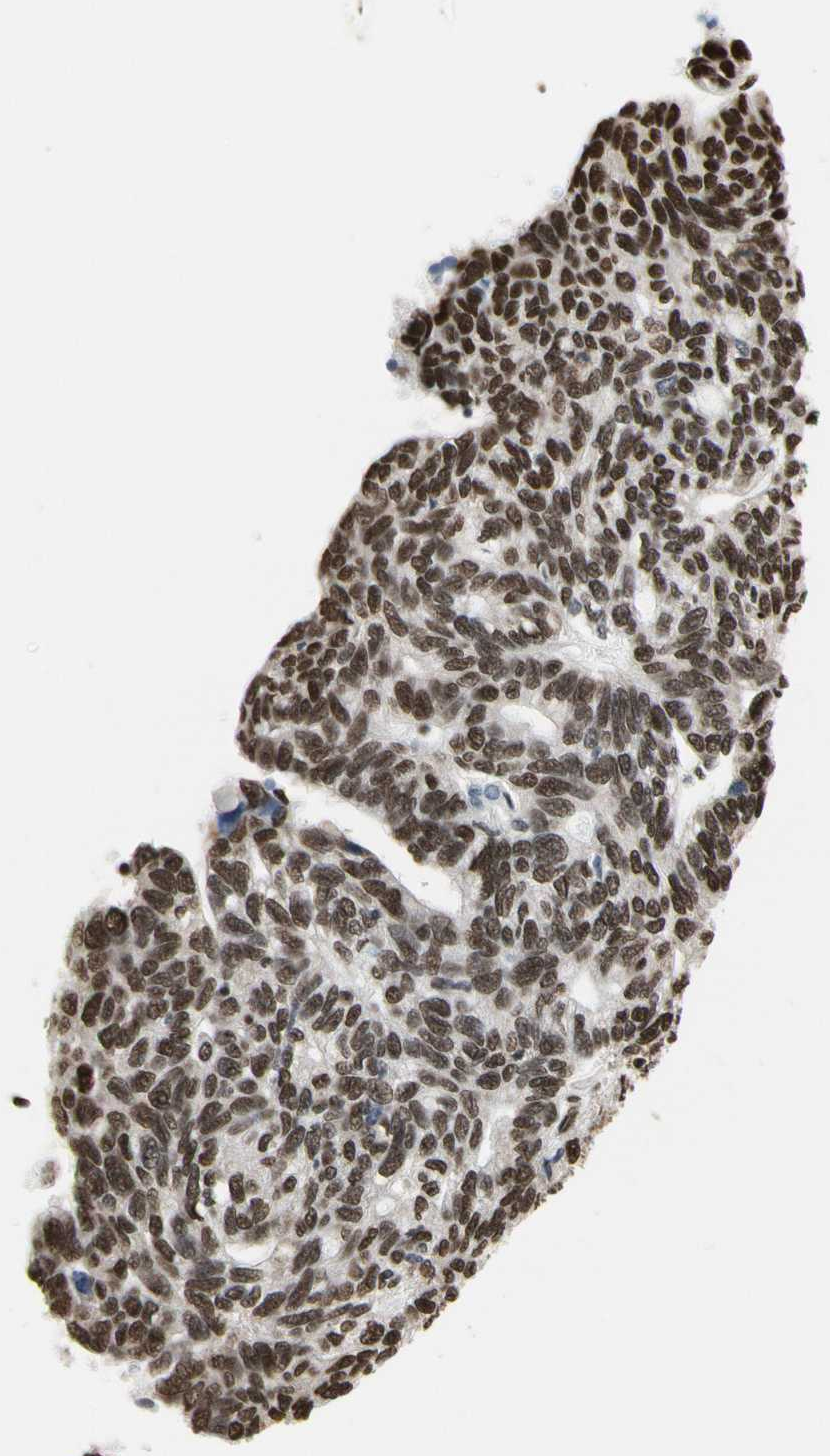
{"staining": {"intensity": "moderate", "quantity": ">75%", "location": "nuclear"}, "tissue": "ovarian cancer", "cell_type": "Tumor cells", "image_type": "cancer", "snomed": [{"axis": "morphology", "description": "Cystadenocarcinoma, serous, NOS"}, {"axis": "topography", "description": "Ovary"}], "caption": "IHC histopathology image of neoplastic tissue: ovarian cancer (serous cystadenocarcinoma) stained using immunohistochemistry demonstrates medium levels of moderate protein expression localized specifically in the nuclear of tumor cells, appearing as a nuclear brown color.", "gene": "HNRNPK", "patient": {"sex": "female", "age": 79}}